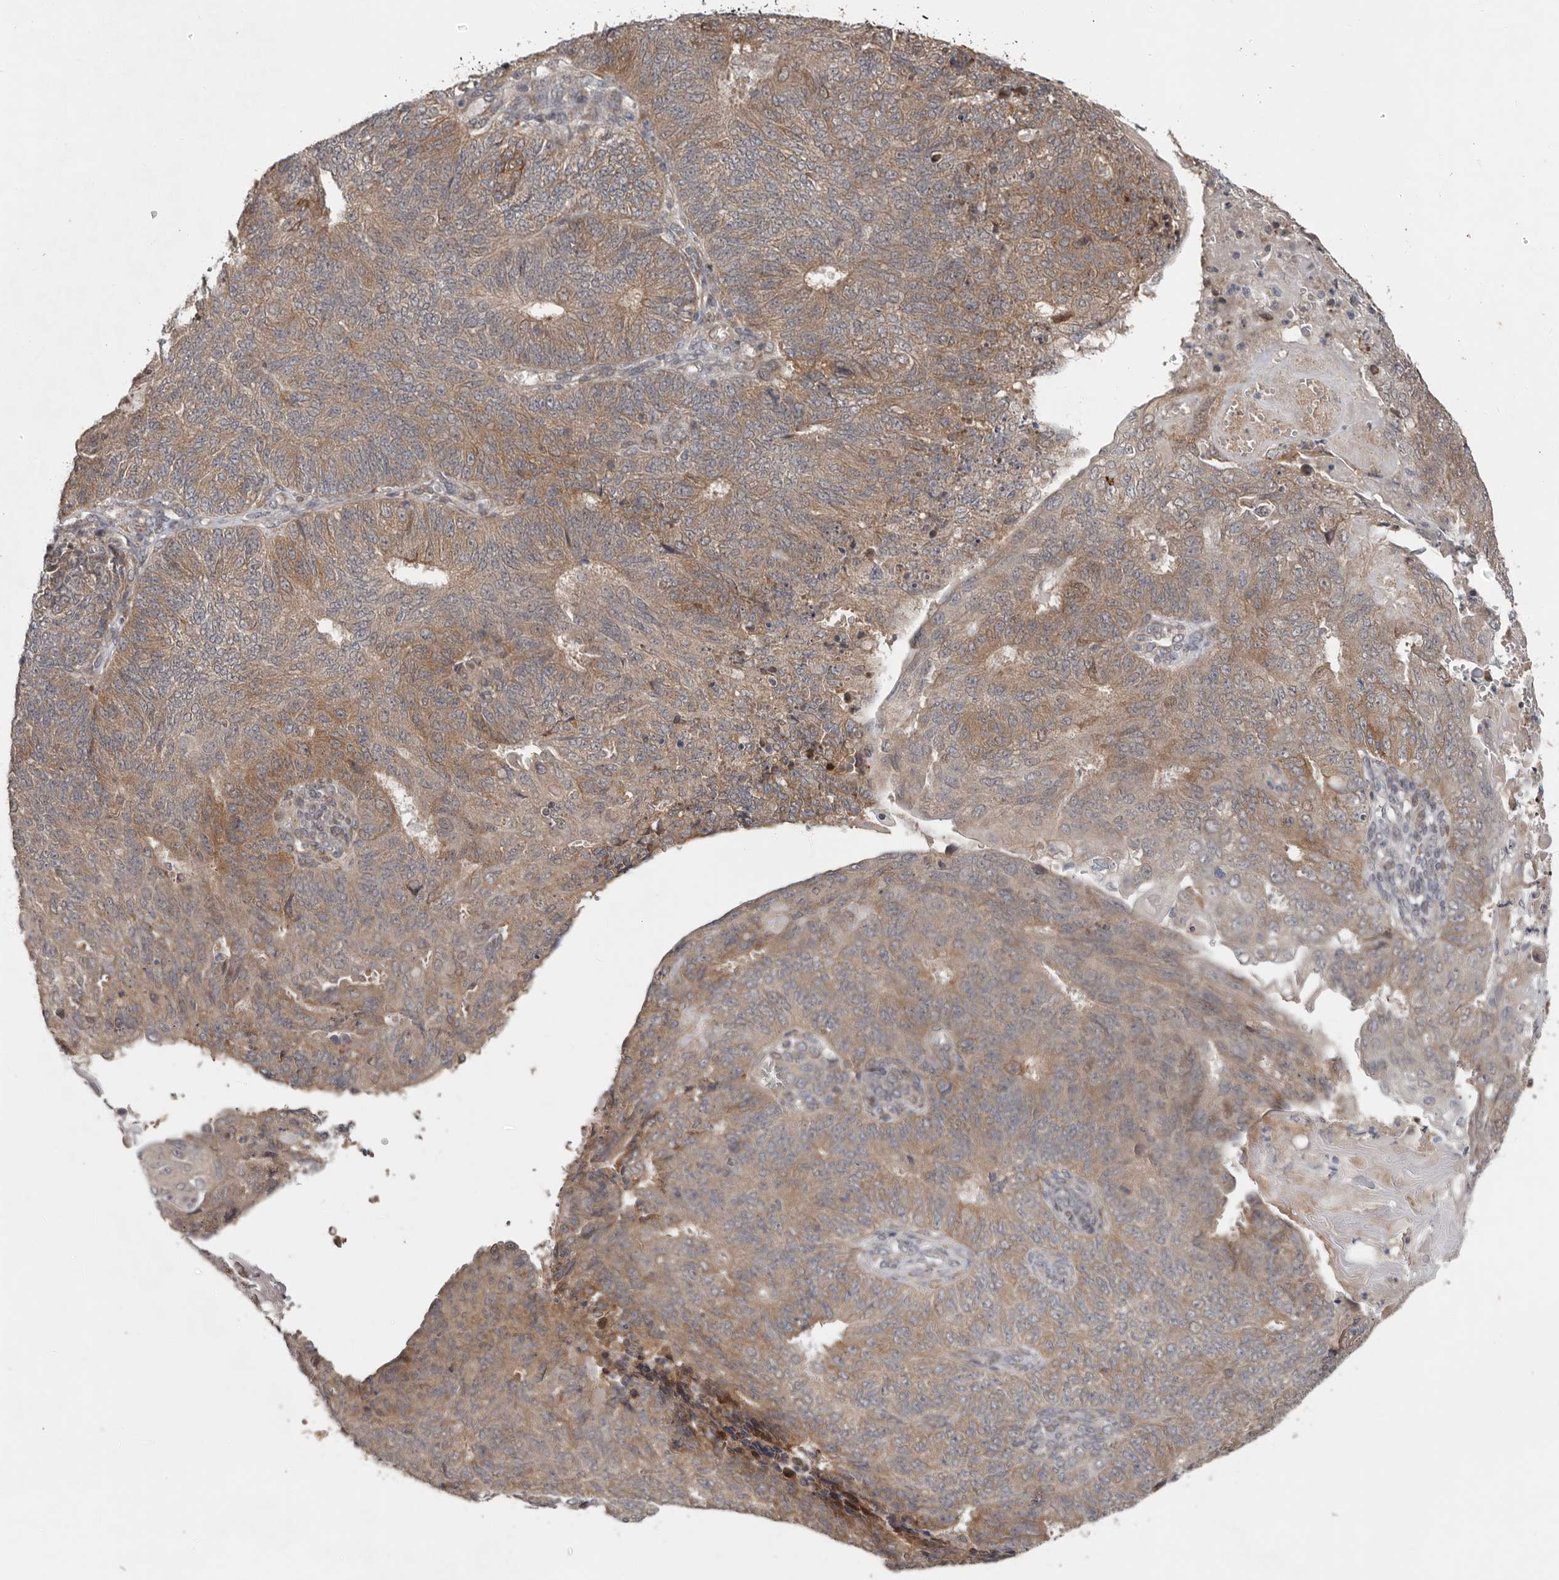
{"staining": {"intensity": "moderate", "quantity": ">75%", "location": "cytoplasmic/membranous"}, "tissue": "endometrial cancer", "cell_type": "Tumor cells", "image_type": "cancer", "snomed": [{"axis": "morphology", "description": "Adenocarcinoma, NOS"}, {"axis": "topography", "description": "Endometrium"}], "caption": "Endometrial adenocarcinoma stained with DAB immunohistochemistry displays medium levels of moderate cytoplasmic/membranous expression in approximately >75% of tumor cells. The staining was performed using DAB to visualize the protein expression in brown, while the nuclei were stained in blue with hematoxylin (Magnification: 20x).", "gene": "CHML", "patient": {"sex": "female", "age": 32}}